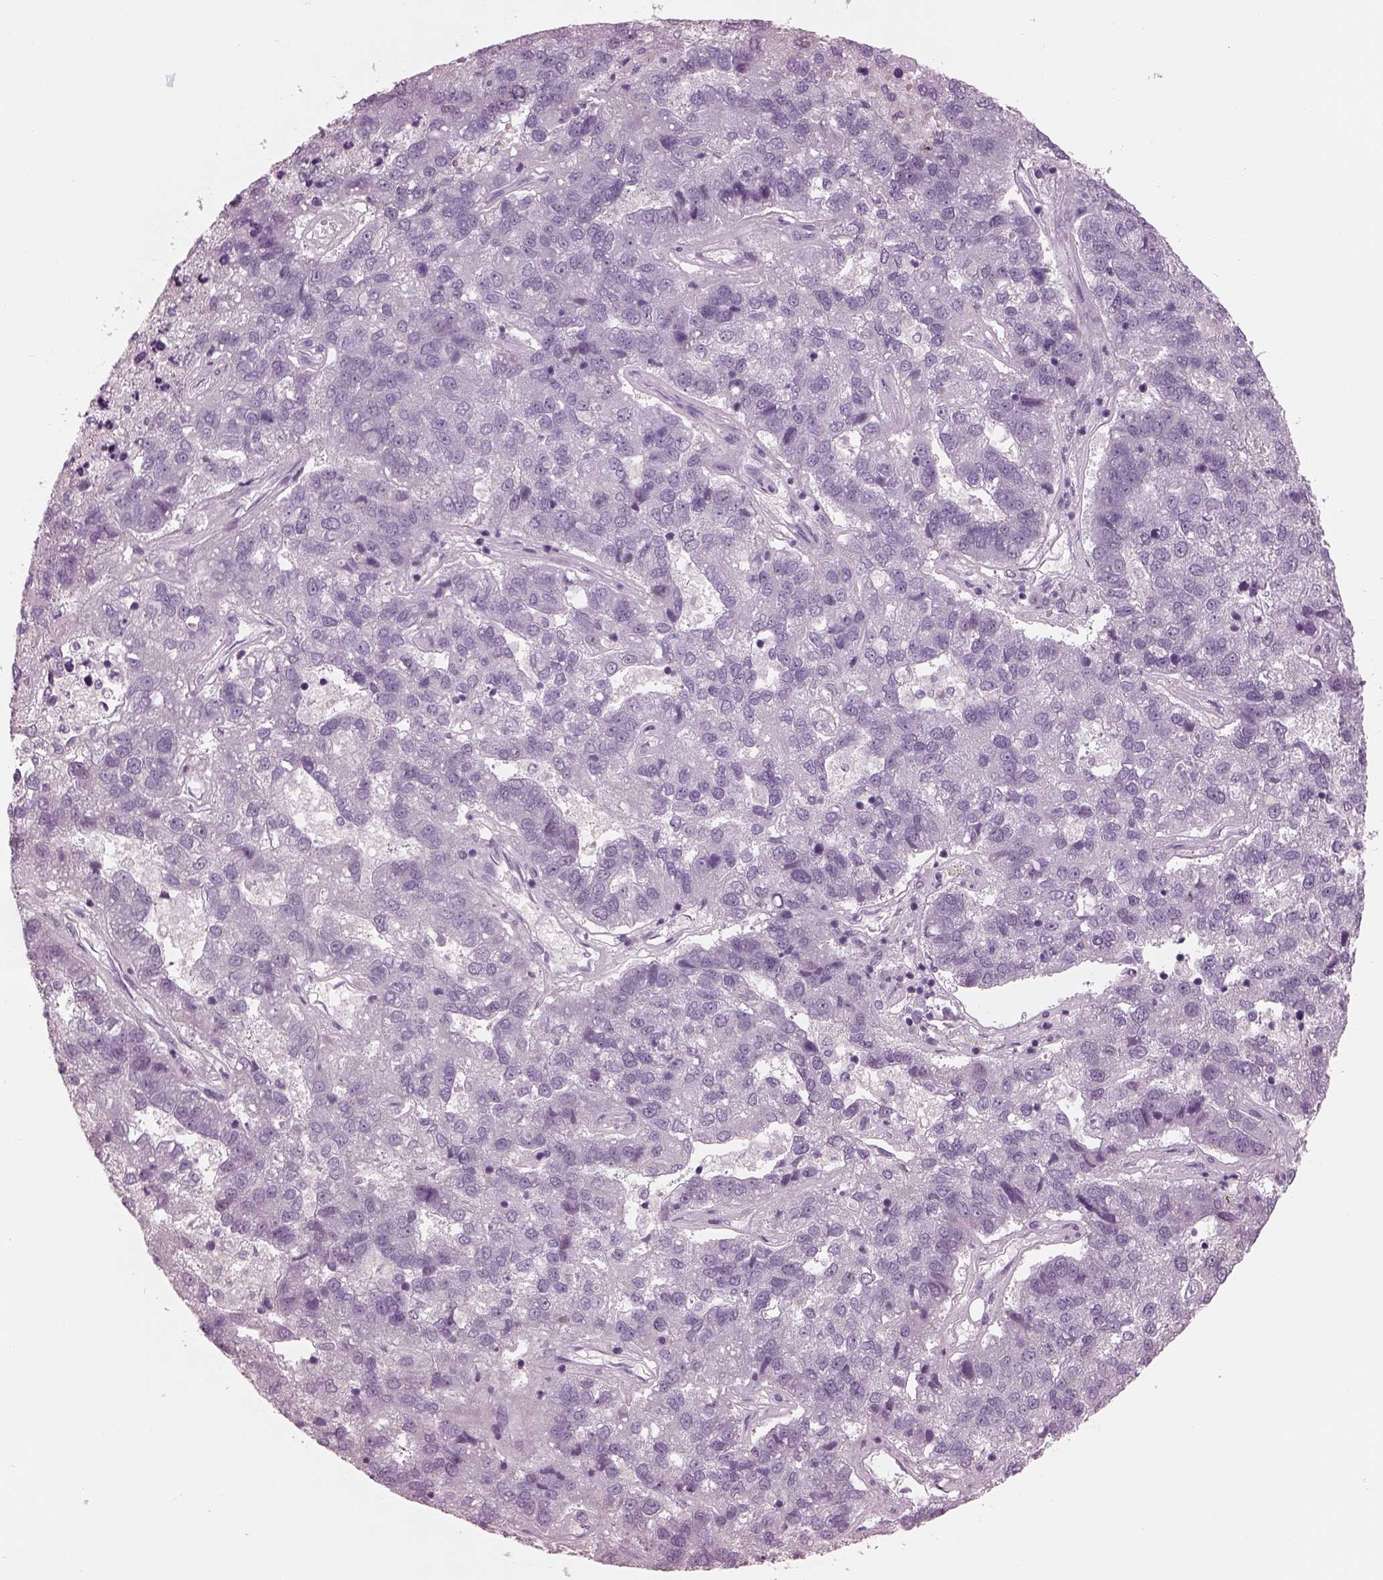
{"staining": {"intensity": "negative", "quantity": "none", "location": "none"}, "tissue": "pancreatic cancer", "cell_type": "Tumor cells", "image_type": "cancer", "snomed": [{"axis": "morphology", "description": "Adenocarcinoma, NOS"}, {"axis": "topography", "description": "Pancreas"}], "caption": "There is no significant staining in tumor cells of pancreatic cancer.", "gene": "PACRG", "patient": {"sex": "female", "age": 61}}